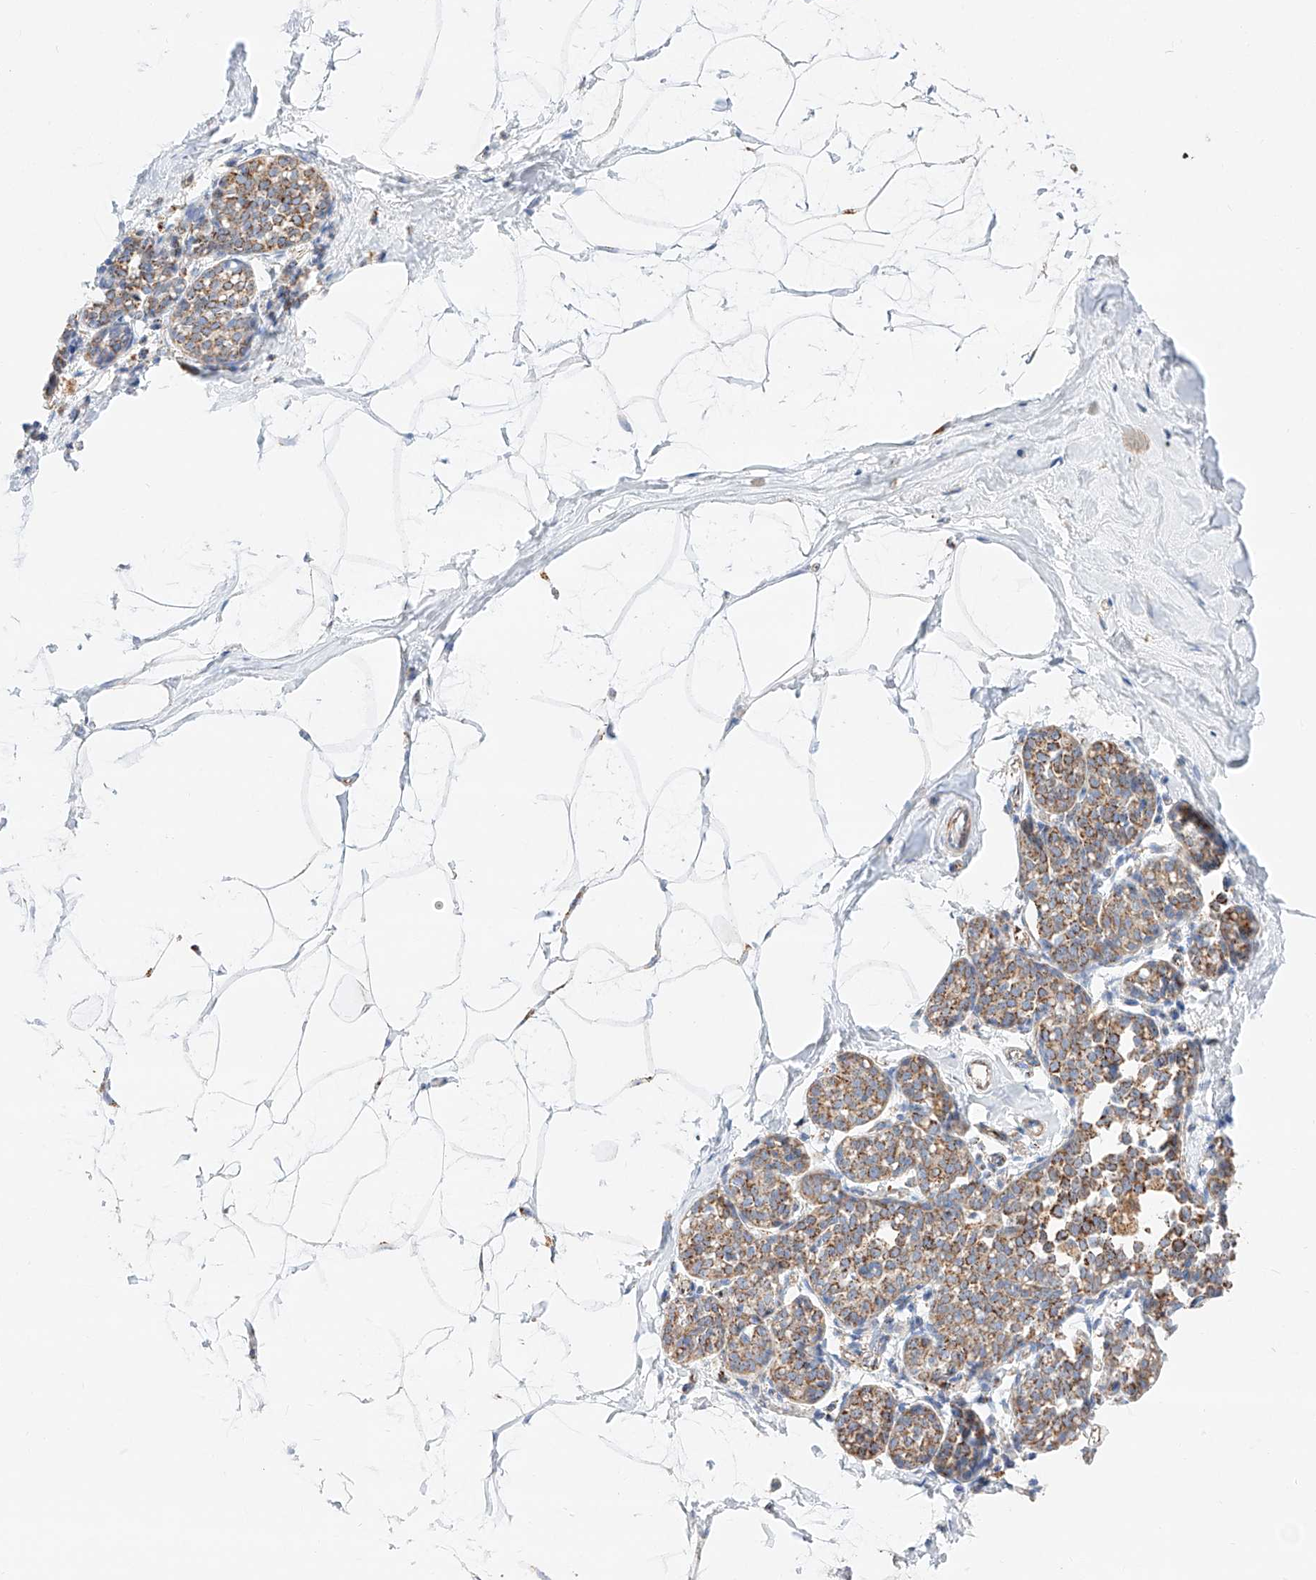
{"staining": {"intensity": "negative", "quantity": "none", "location": "none"}, "tissue": "breast", "cell_type": "Adipocytes", "image_type": "normal", "snomed": [{"axis": "morphology", "description": "Normal tissue, NOS"}, {"axis": "morphology", "description": "Lobular carcinoma"}, {"axis": "topography", "description": "Breast"}], "caption": "Immunohistochemistry (IHC) photomicrograph of unremarkable breast stained for a protein (brown), which exhibits no expression in adipocytes. (DAB (3,3'-diaminobenzidine) immunohistochemistry with hematoxylin counter stain).", "gene": "C6orf62", "patient": {"sex": "female", "age": 62}}